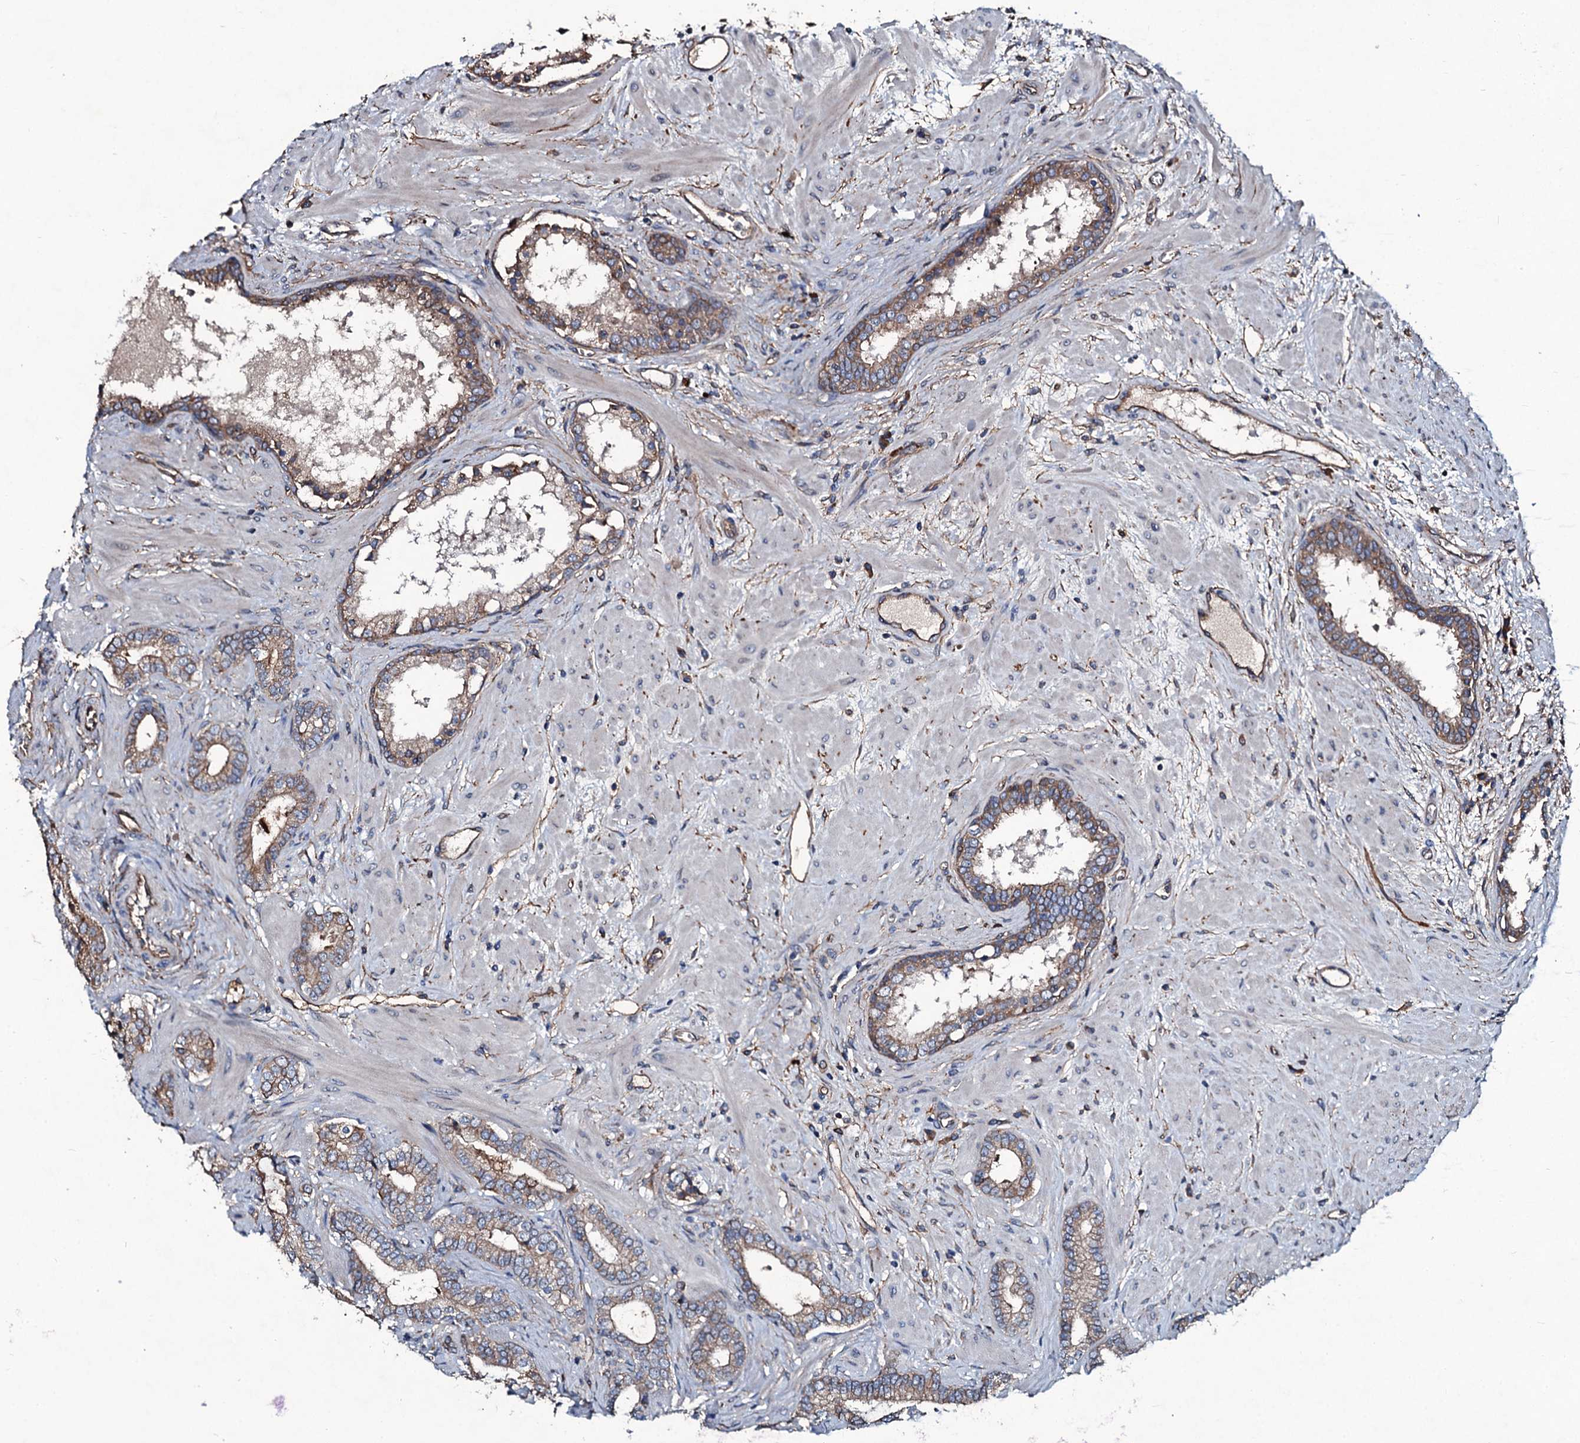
{"staining": {"intensity": "moderate", "quantity": ">75%", "location": "cytoplasmic/membranous"}, "tissue": "prostate cancer", "cell_type": "Tumor cells", "image_type": "cancer", "snomed": [{"axis": "morphology", "description": "Adenocarcinoma, High grade"}, {"axis": "topography", "description": "Prostate"}], "caption": "Brown immunohistochemical staining in human high-grade adenocarcinoma (prostate) demonstrates moderate cytoplasmic/membranous expression in approximately >75% of tumor cells.", "gene": "DMAC2", "patient": {"sex": "male", "age": 64}}